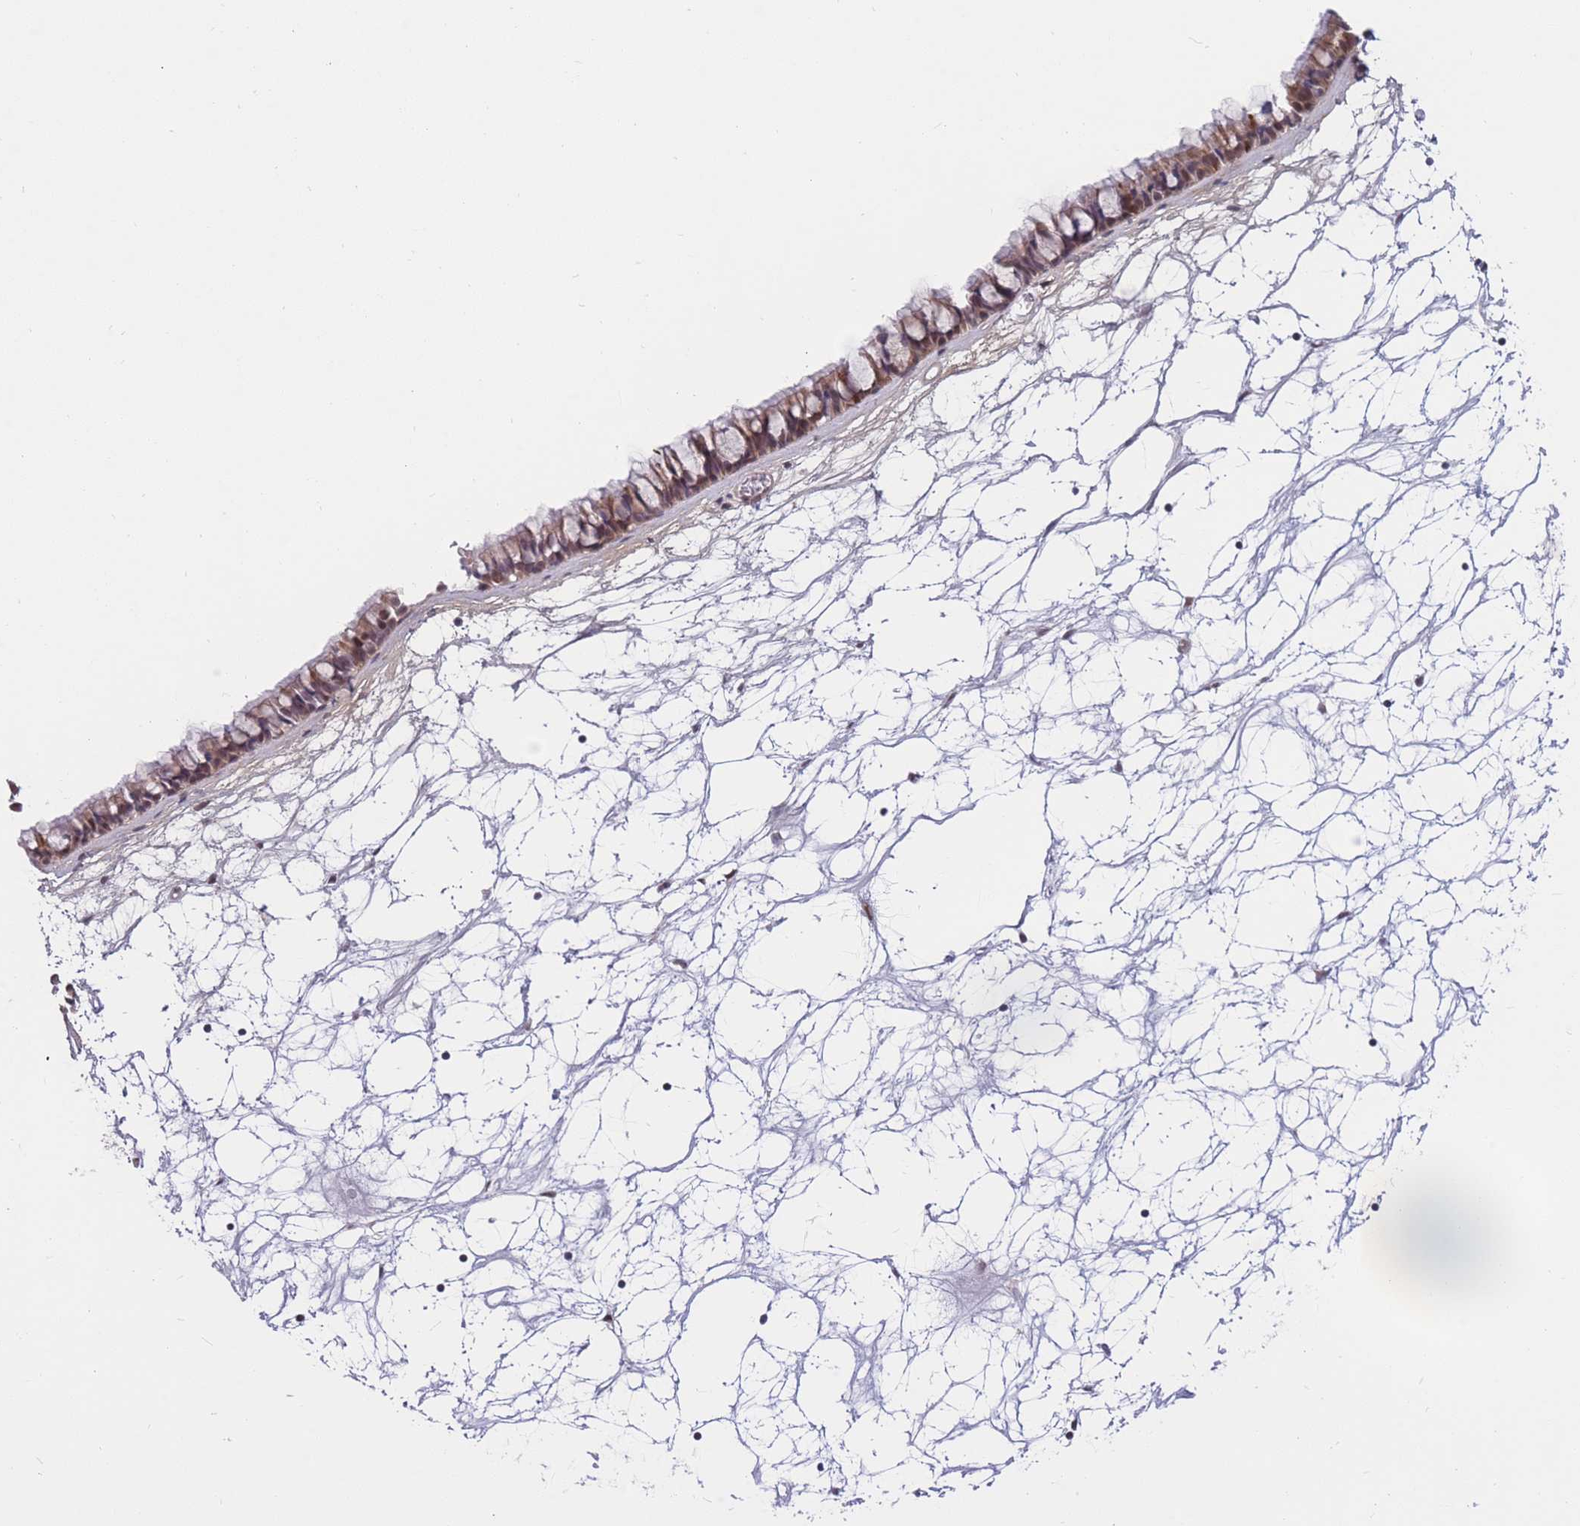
{"staining": {"intensity": "moderate", "quantity": ">75%", "location": "cytoplasmic/membranous,nuclear"}, "tissue": "nasopharynx", "cell_type": "Respiratory epithelial cells", "image_type": "normal", "snomed": [{"axis": "morphology", "description": "Normal tissue, NOS"}, {"axis": "topography", "description": "Nasopharynx"}], "caption": "Nasopharynx stained with IHC displays moderate cytoplasmic/membranous,nuclear expression in approximately >75% of respiratory epithelial cells. (Stains: DAB in brown, nuclei in blue, Microscopy: brightfield microscopy at high magnification).", "gene": "BCL9L", "patient": {"sex": "male", "age": 64}}